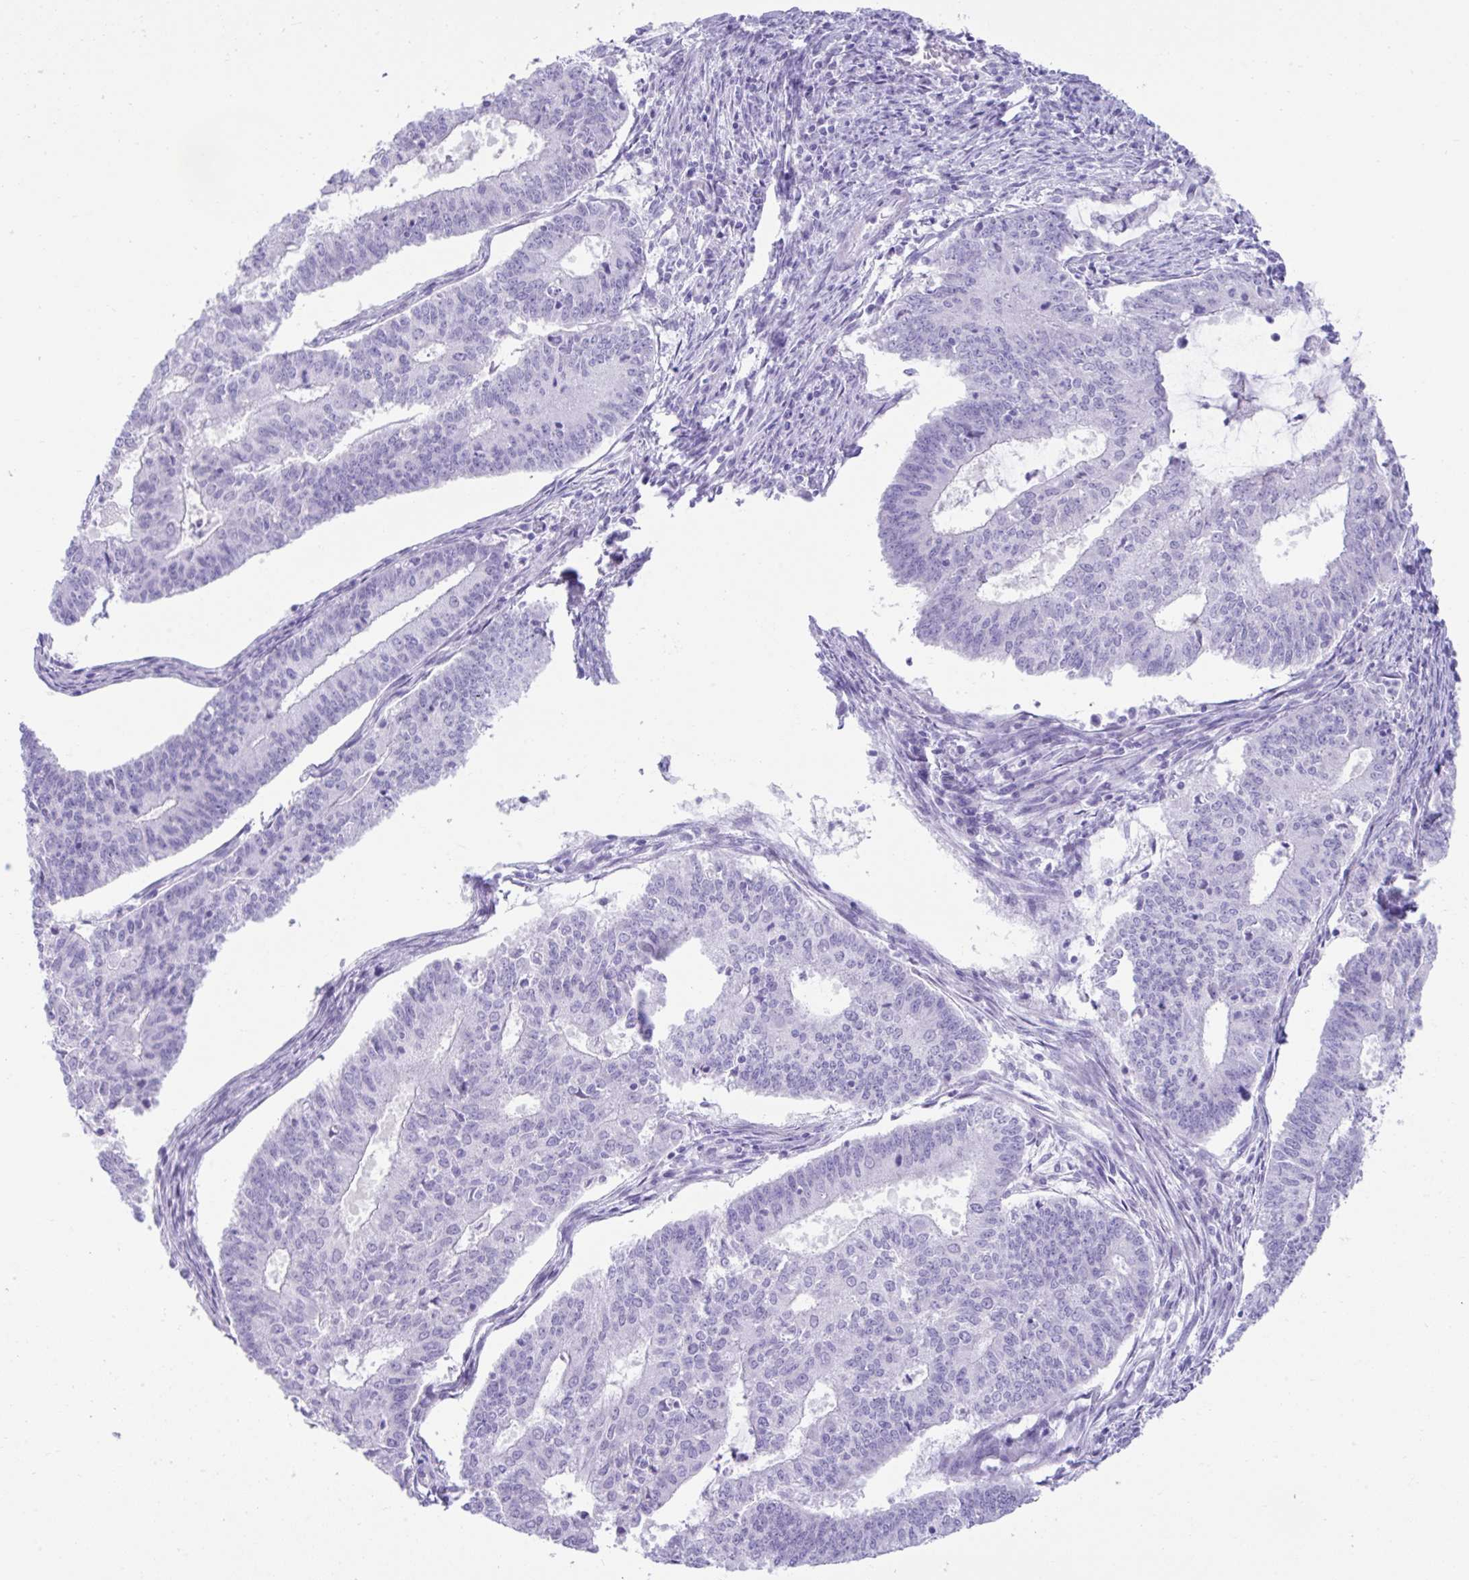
{"staining": {"intensity": "negative", "quantity": "none", "location": "none"}, "tissue": "endometrial cancer", "cell_type": "Tumor cells", "image_type": "cancer", "snomed": [{"axis": "morphology", "description": "Adenocarcinoma, NOS"}, {"axis": "topography", "description": "Endometrium"}], "caption": "Tumor cells show no significant expression in endometrial cancer.", "gene": "PSCA", "patient": {"sex": "female", "age": 61}}